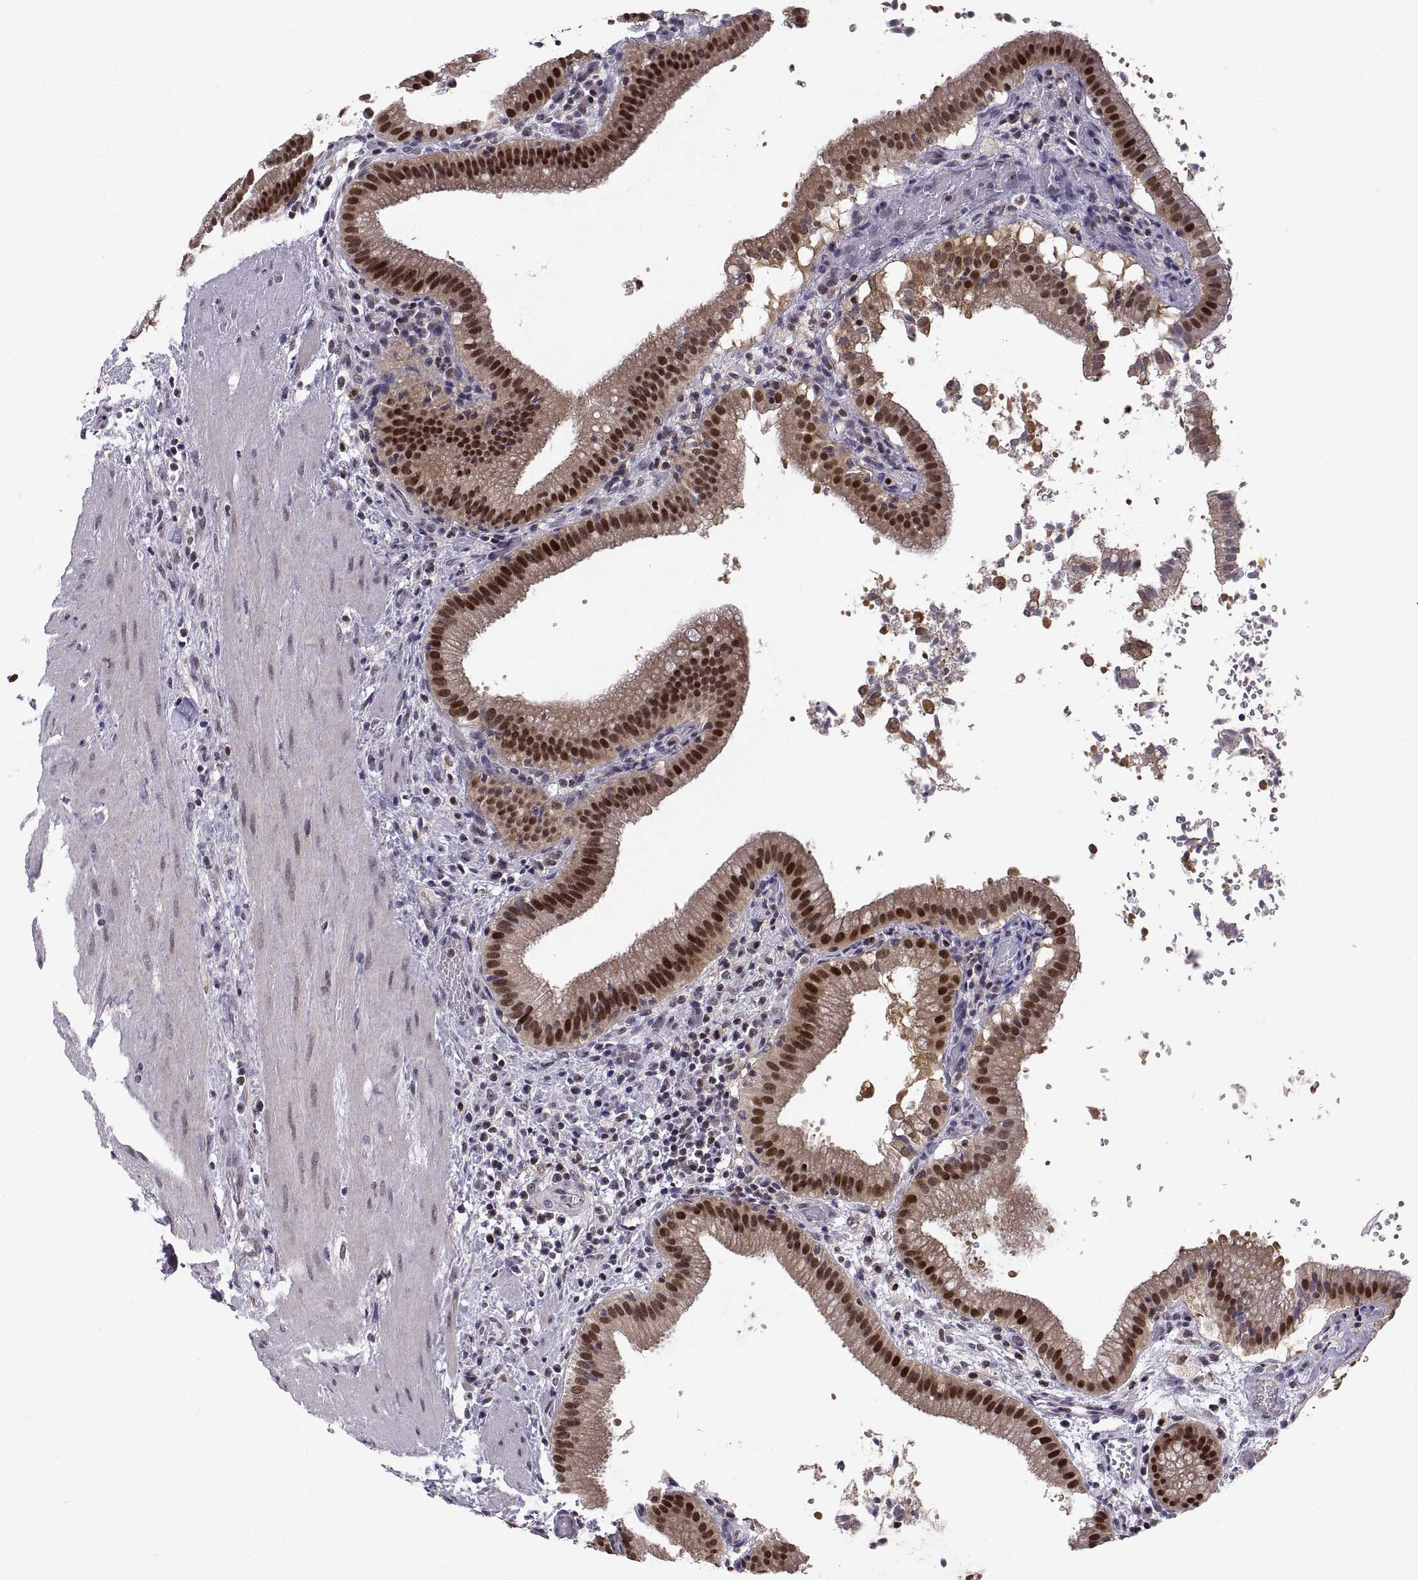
{"staining": {"intensity": "strong", "quantity": ">75%", "location": "nuclear"}, "tissue": "gallbladder", "cell_type": "Glandular cells", "image_type": "normal", "snomed": [{"axis": "morphology", "description": "Normal tissue, NOS"}, {"axis": "topography", "description": "Gallbladder"}], "caption": "The photomicrograph reveals a brown stain indicating the presence of a protein in the nuclear of glandular cells in gallbladder.", "gene": "CHFR", "patient": {"sex": "male", "age": 42}}